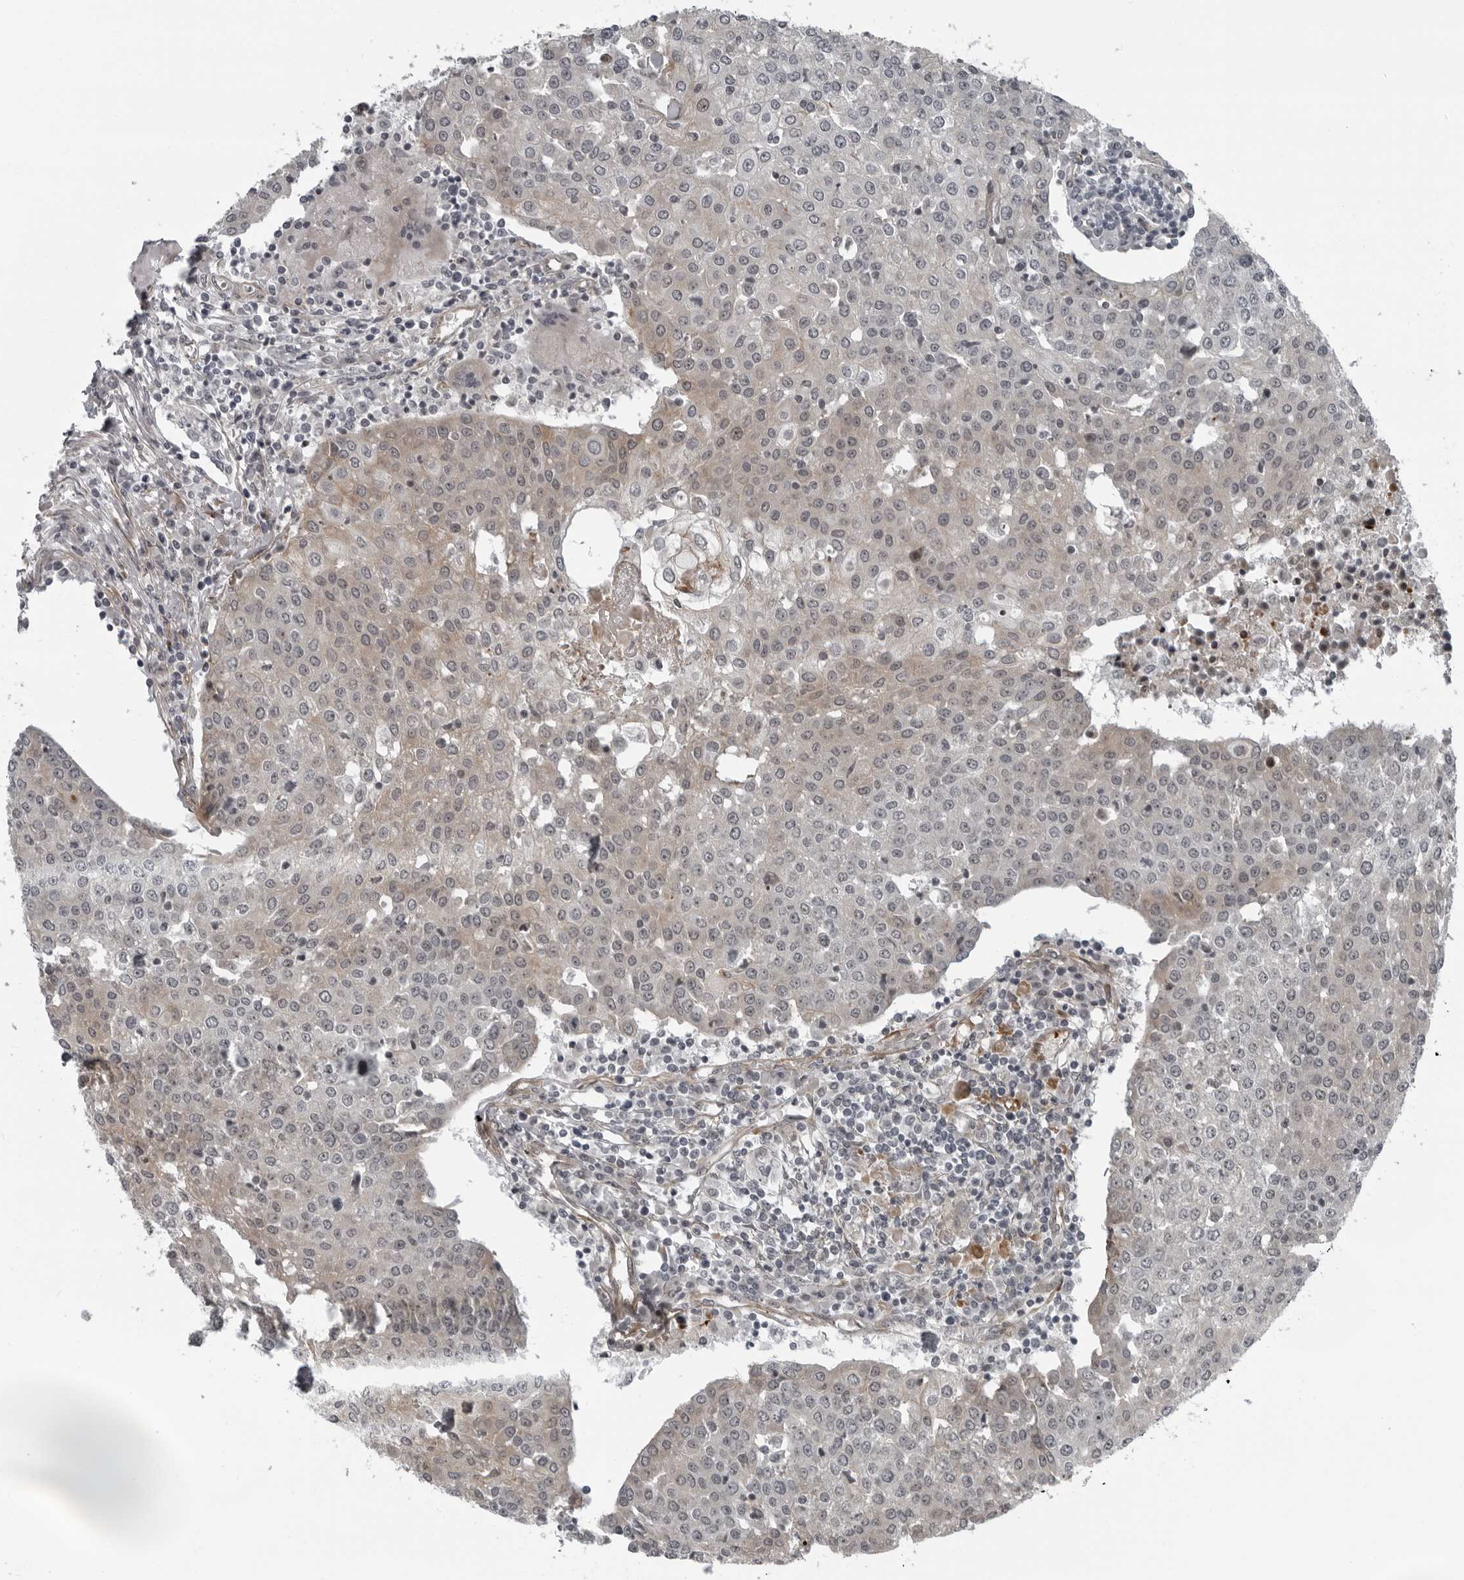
{"staining": {"intensity": "weak", "quantity": "25%-75%", "location": "cytoplasmic/membranous"}, "tissue": "urothelial cancer", "cell_type": "Tumor cells", "image_type": "cancer", "snomed": [{"axis": "morphology", "description": "Urothelial carcinoma, High grade"}, {"axis": "topography", "description": "Urinary bladder"}], "caption": "Immunohistochemistry of high-grade urothelial carcinoma shows low levels of weak cytoplasmic/membranous positivity in approximately 25%-75% of tumor cells.", "gene": "FAM102B", "patient": {"sex": "female", "age": 85}}